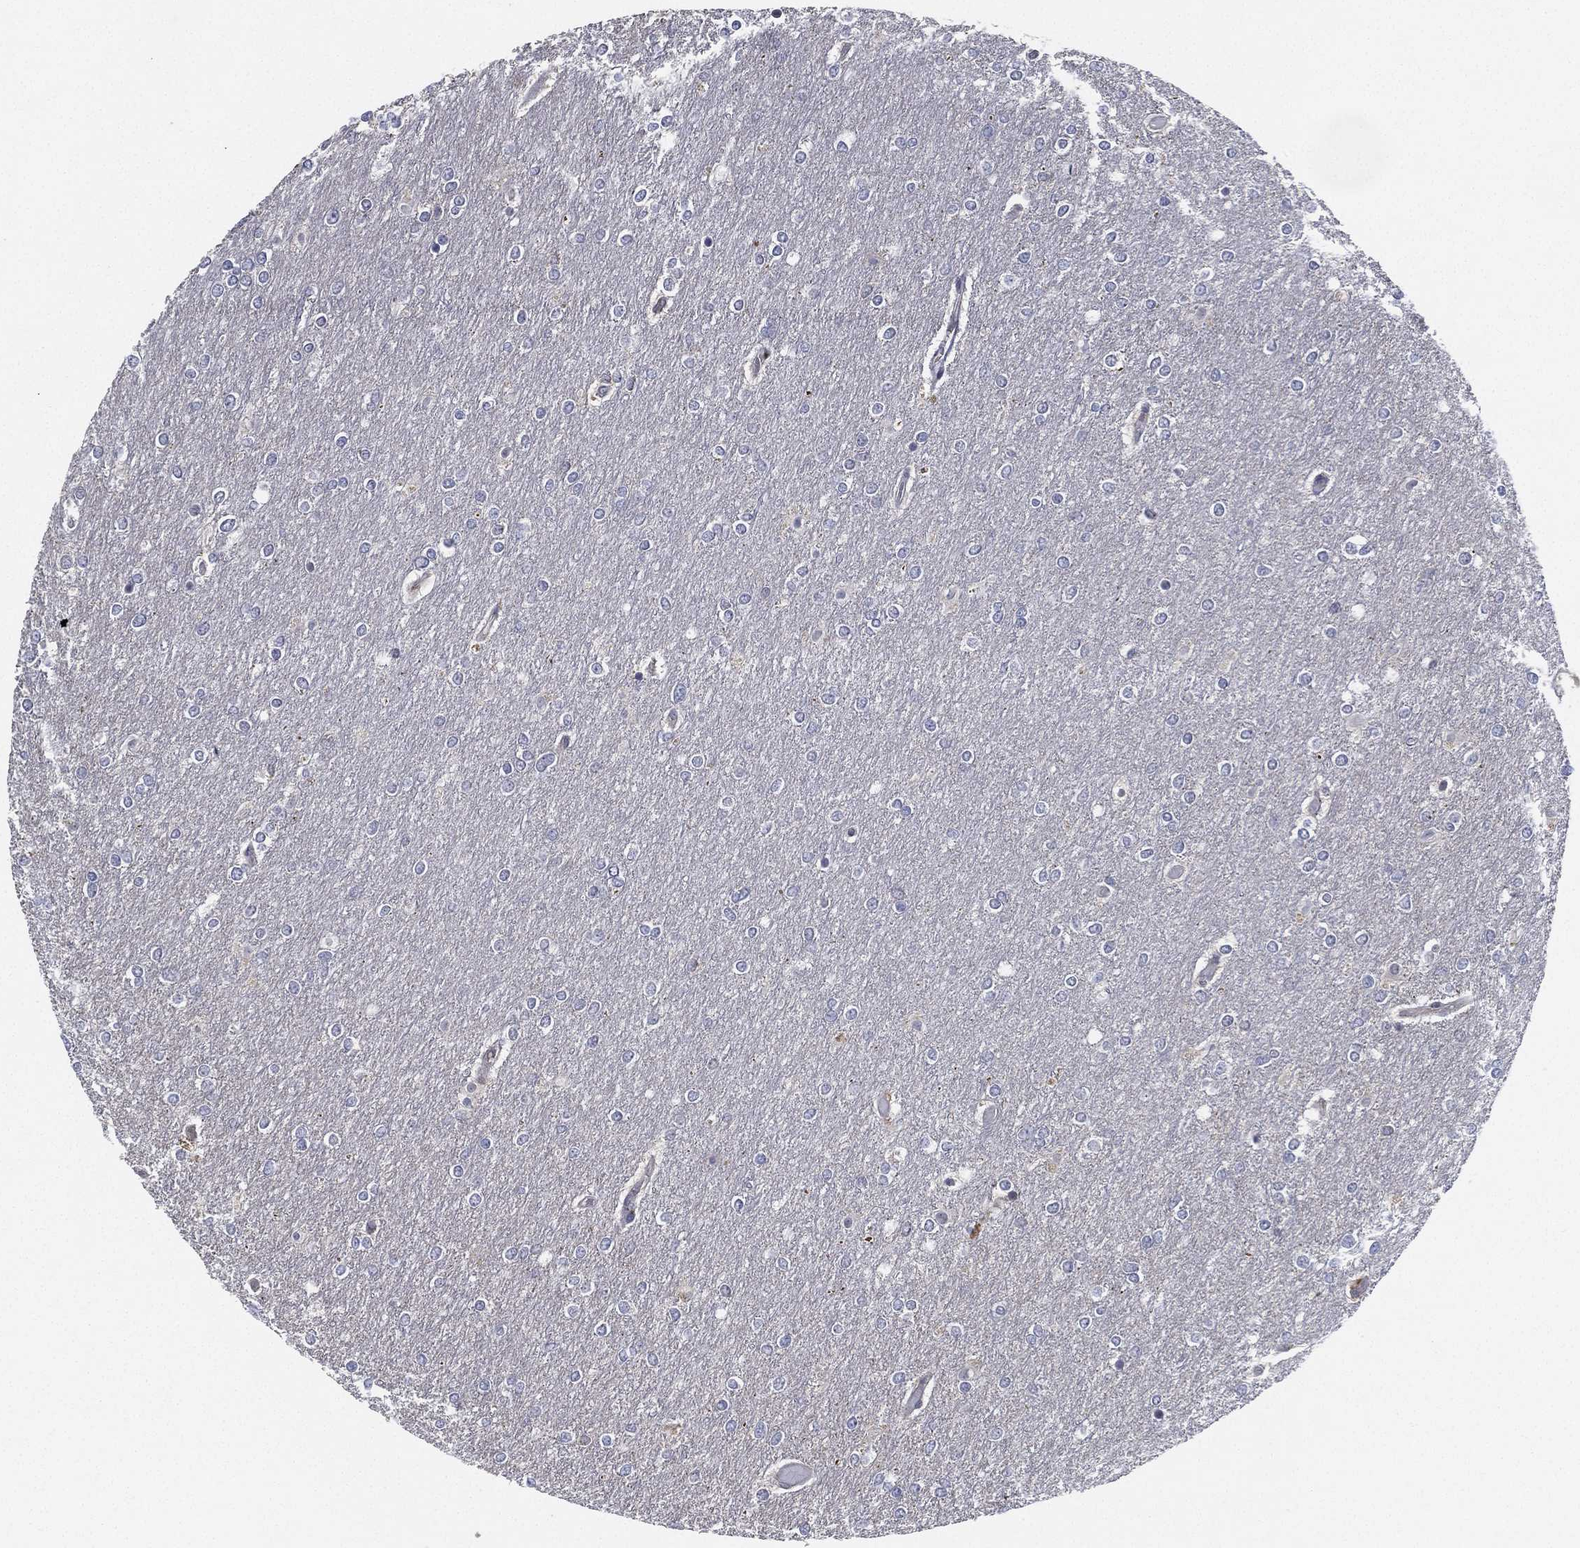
{"staining": {"intensity": "negative", "quantity": "none", "location": "none"}, "tissue": "glioma", "cell_type": "Tumor cells", "image_type": "cancer", "snomed": [{"axis": "morphology", "description": "Glioma, malignant, High grade"}, {"axis": "topography", "description": "Brain"}], "caption": "Glioma was stained to show a protein in brown. There is no significant expression in tumor cells. (DAB (3,3'-diaminobenzidine) immunohistochemistry (IHC) visualized using brightfield microscopy, high magnification).", "gene": "CFAP251", "patient": {"sex": "female", "age": 61}}